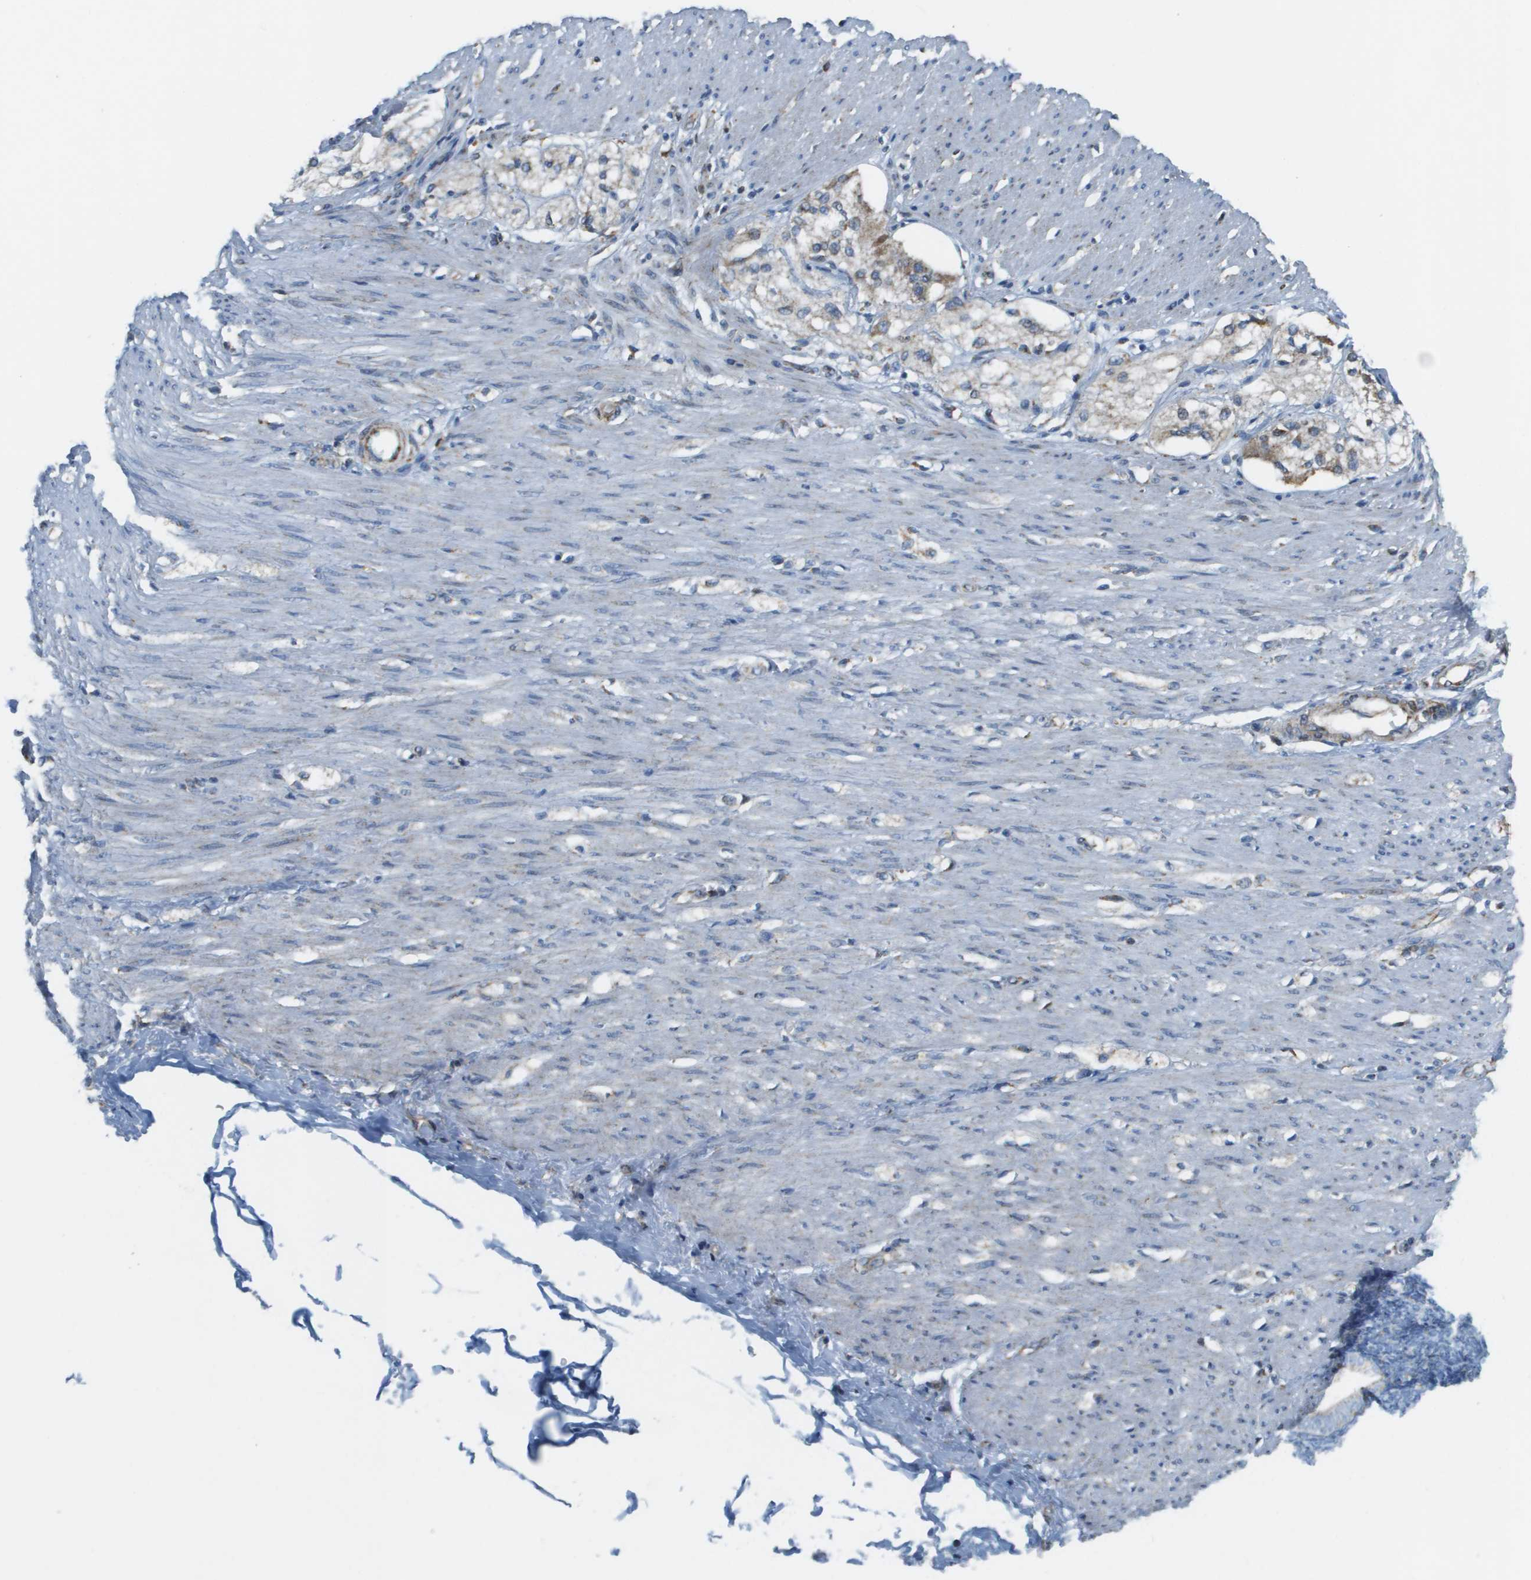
{"staining": {"intensity": "negative", "quantity": "none", "location": "none"}, "tissue": "adipose tissue", "cell_type": "Adipocytes", "image_type": "normal", "snomed": [{"axis": "morphology", "description": "Normal tissue, NOS"}, {"axis": "morphology", "description": "Adenocarcinoma, NOS"}, {"axis": "topography", "description": "Colon"}, {"axis": "topography", "description": "Peripheral nerve tissue"}], "caption": "Protein analysis of unremarkable adipose tissue displays no significant positivity in adipocytes.", "gene": "TAOK3", "patient": {"sex": "male", "age": 14}}